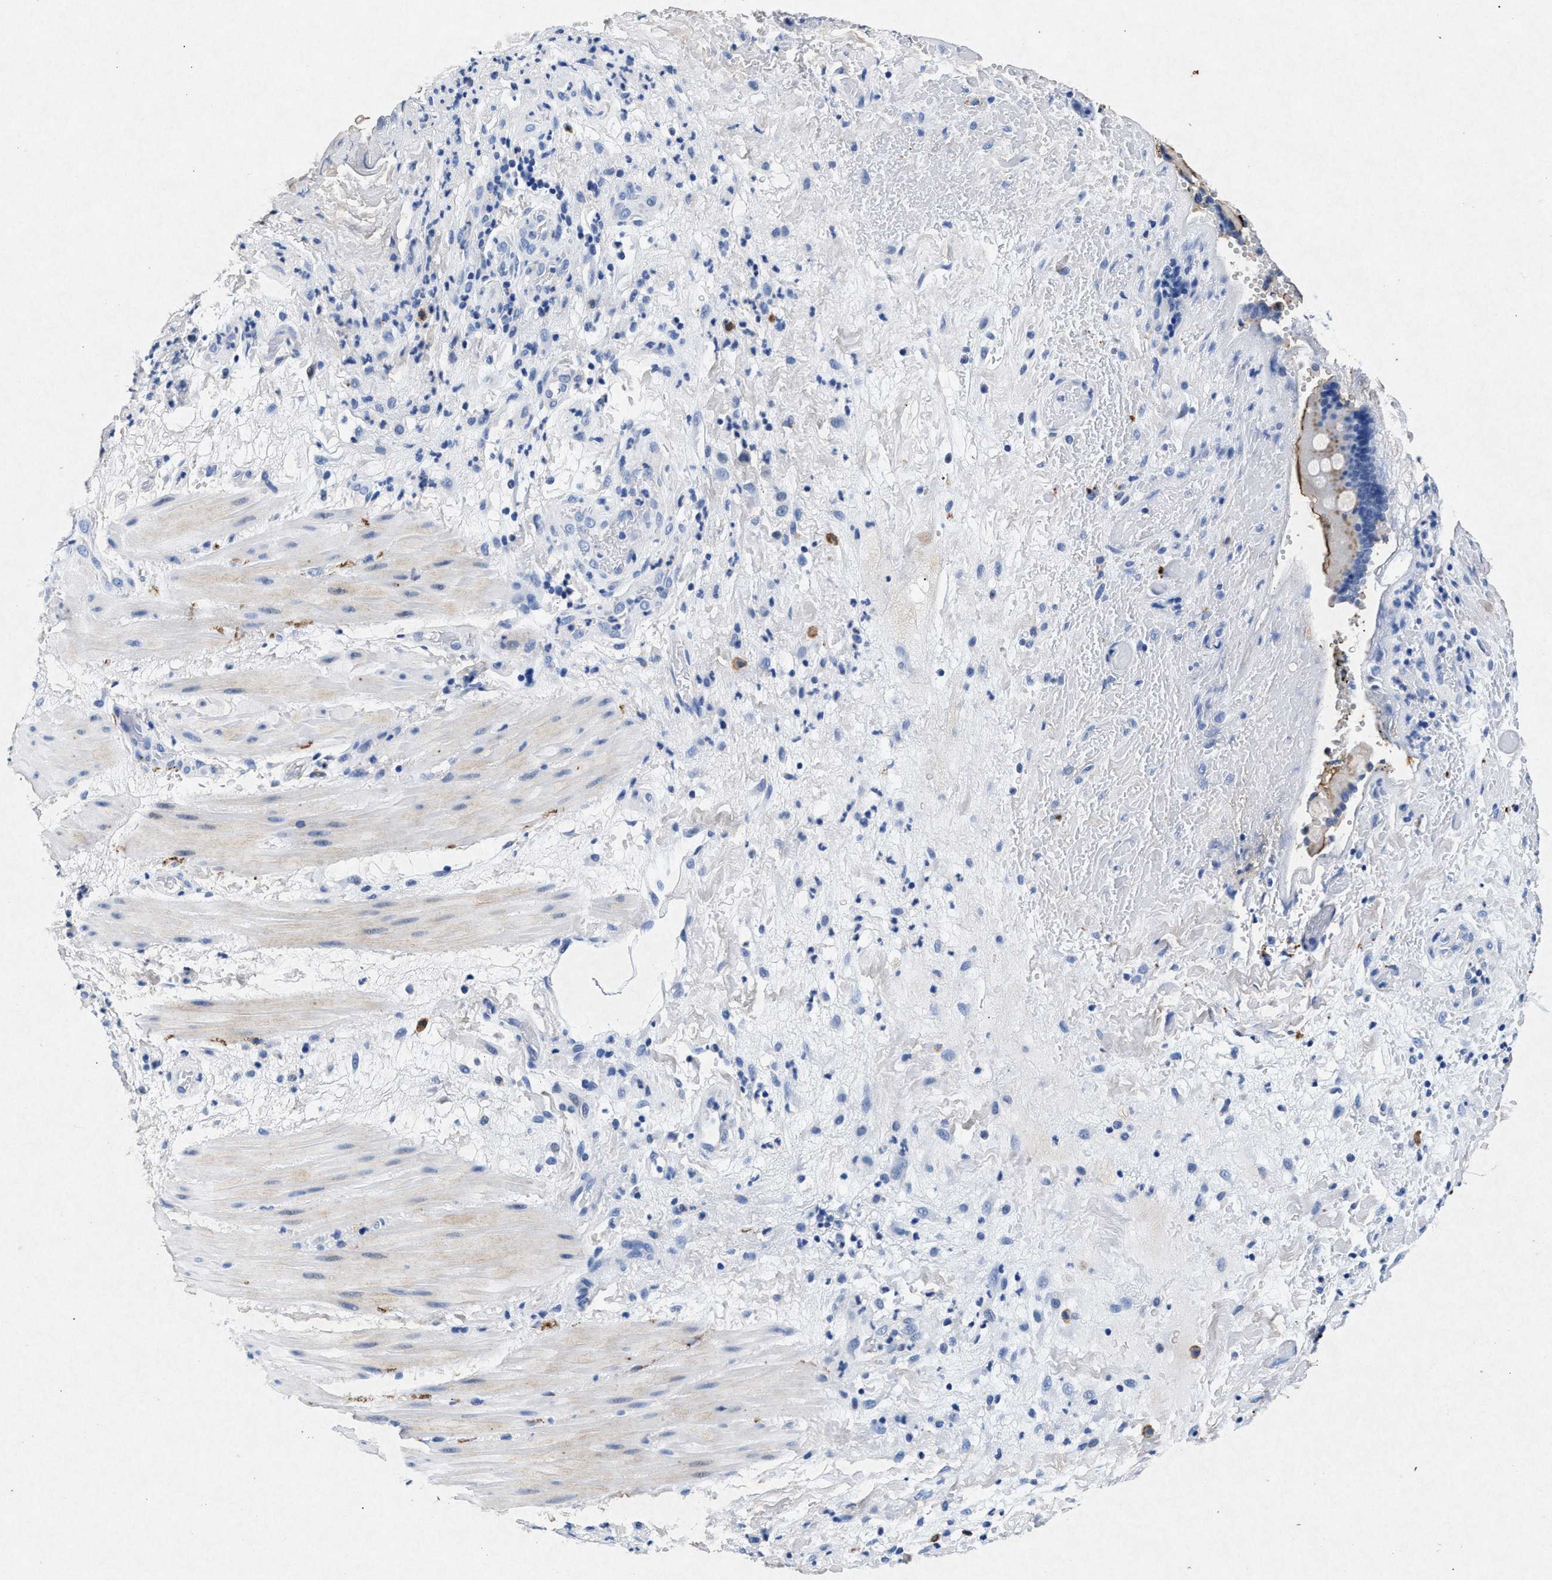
{"staining": {"intensity": "negative", "quantity": "none", "location": "none"}, "tissue": "pancreatic cancer", "cell_type": "Tumor cells", "image_type": "cancer", "snomed": [{"axis": "morphology", "description": "Adenocarcinoma, NOS"}, {"axis": "topography", "description": "Pancreas"}], "caption": "Image shows no significant protein expression in tumor cells of pancreatic adenocarcinoma. The staining is performed using DAB brown chromogen with nuclei counter-stained in using hematoxylin.", "gene": "MAP6", "patient": {"sex": "female", "age": 71}}